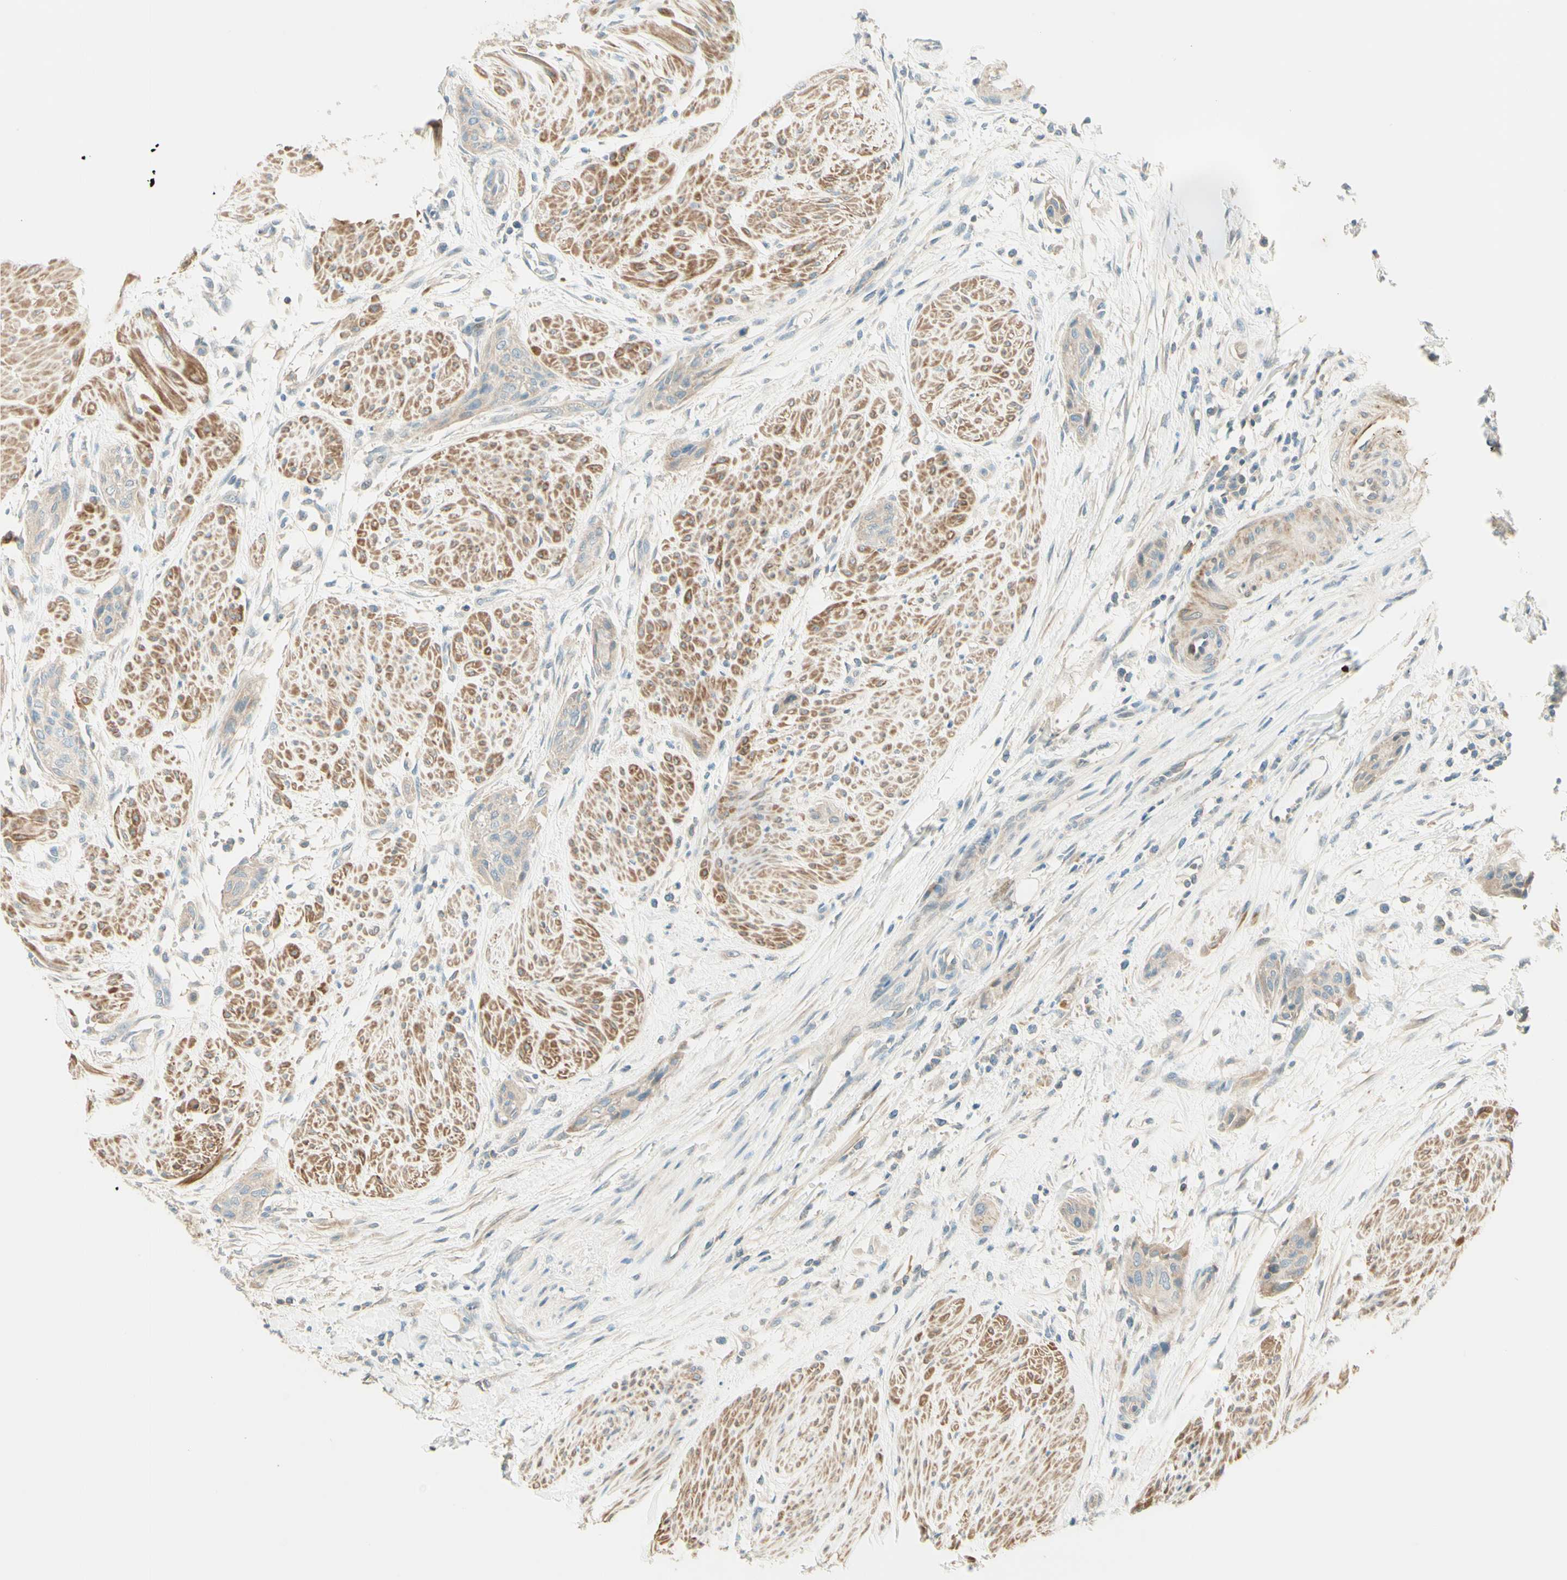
{"staining": {"intensity": "weak", "quantity": ">75%", "location": "cytoplasmic/membranous"}, "tissue": "urothelial cancer", "cell_type": "Tumor cells", "image_type": "cancer", "snomed": [{"axis": "morphology", "description": "Urothelial carcinoma, High grade"}, {"axis": "topography", "description": "Urinary bladder"}], "caption": "High-grade urothelial carcinoma tissue reveals weak cytoplasmic/membranous staining in about >75% of tumor cells, visualized by immunohistochemistry.", "gene": "PROM1", "patient": {"sex": "male", "age": 35}}